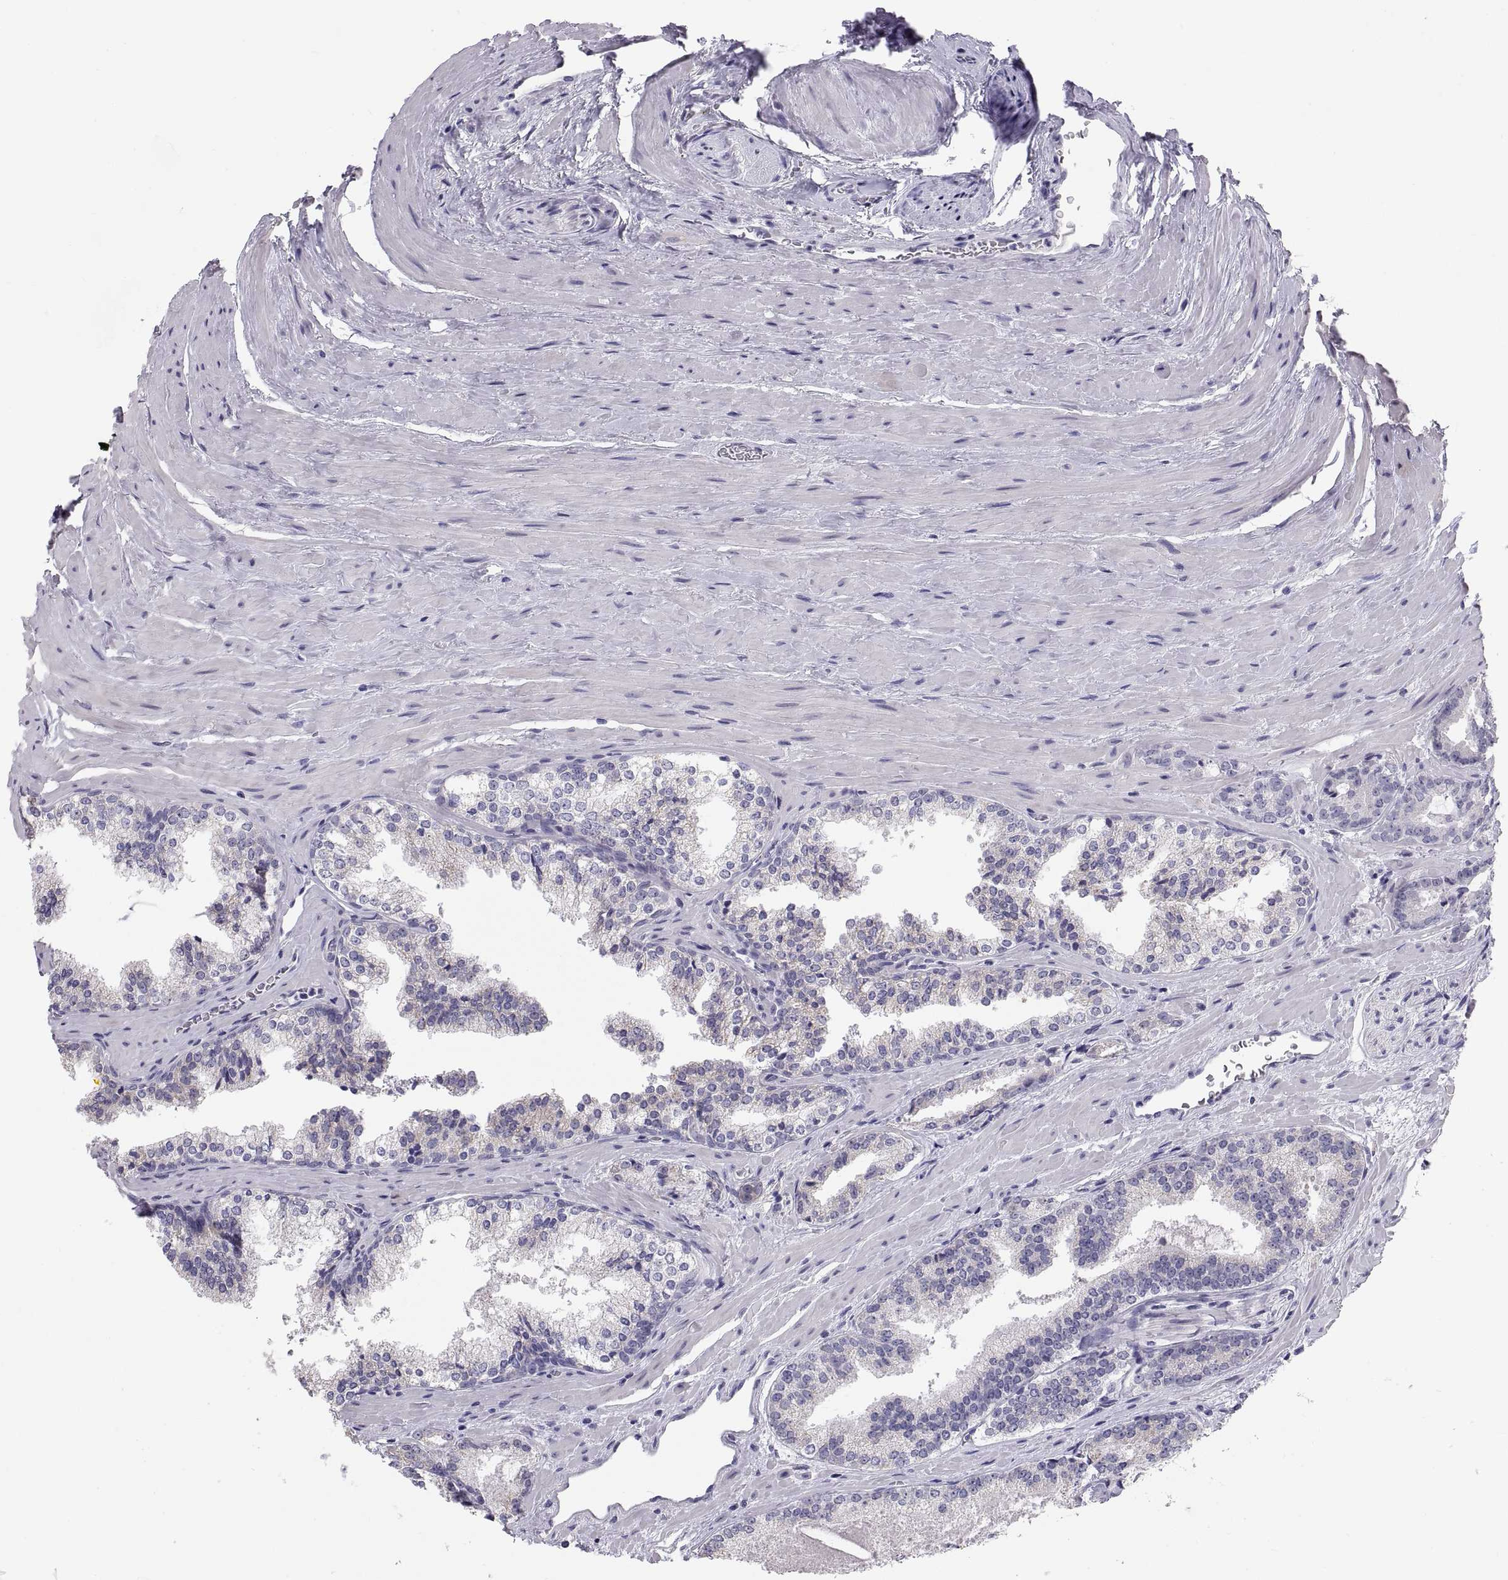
{"staining": {"intensity": "negative", "quantity": "none", "location": "none"}, "tissue": "prostate cancer", "cell_type": "Tumor cells", "image_type": "cancer", "snomed": [{"axis": "morphology", "description": "Adenocarcinoma, NOS"}, {"axis": "morphology", "description": "Adenocarcinoma, High grade"}, {"axis": "topography", "description": "Prostate"}], "caption": "A histopathology image of human prostate cancer (adenocarcinoma) is negative for staining in tumor cells.", "gene": "FAM170A", "patient": {"sex": "male", "age": 62}}